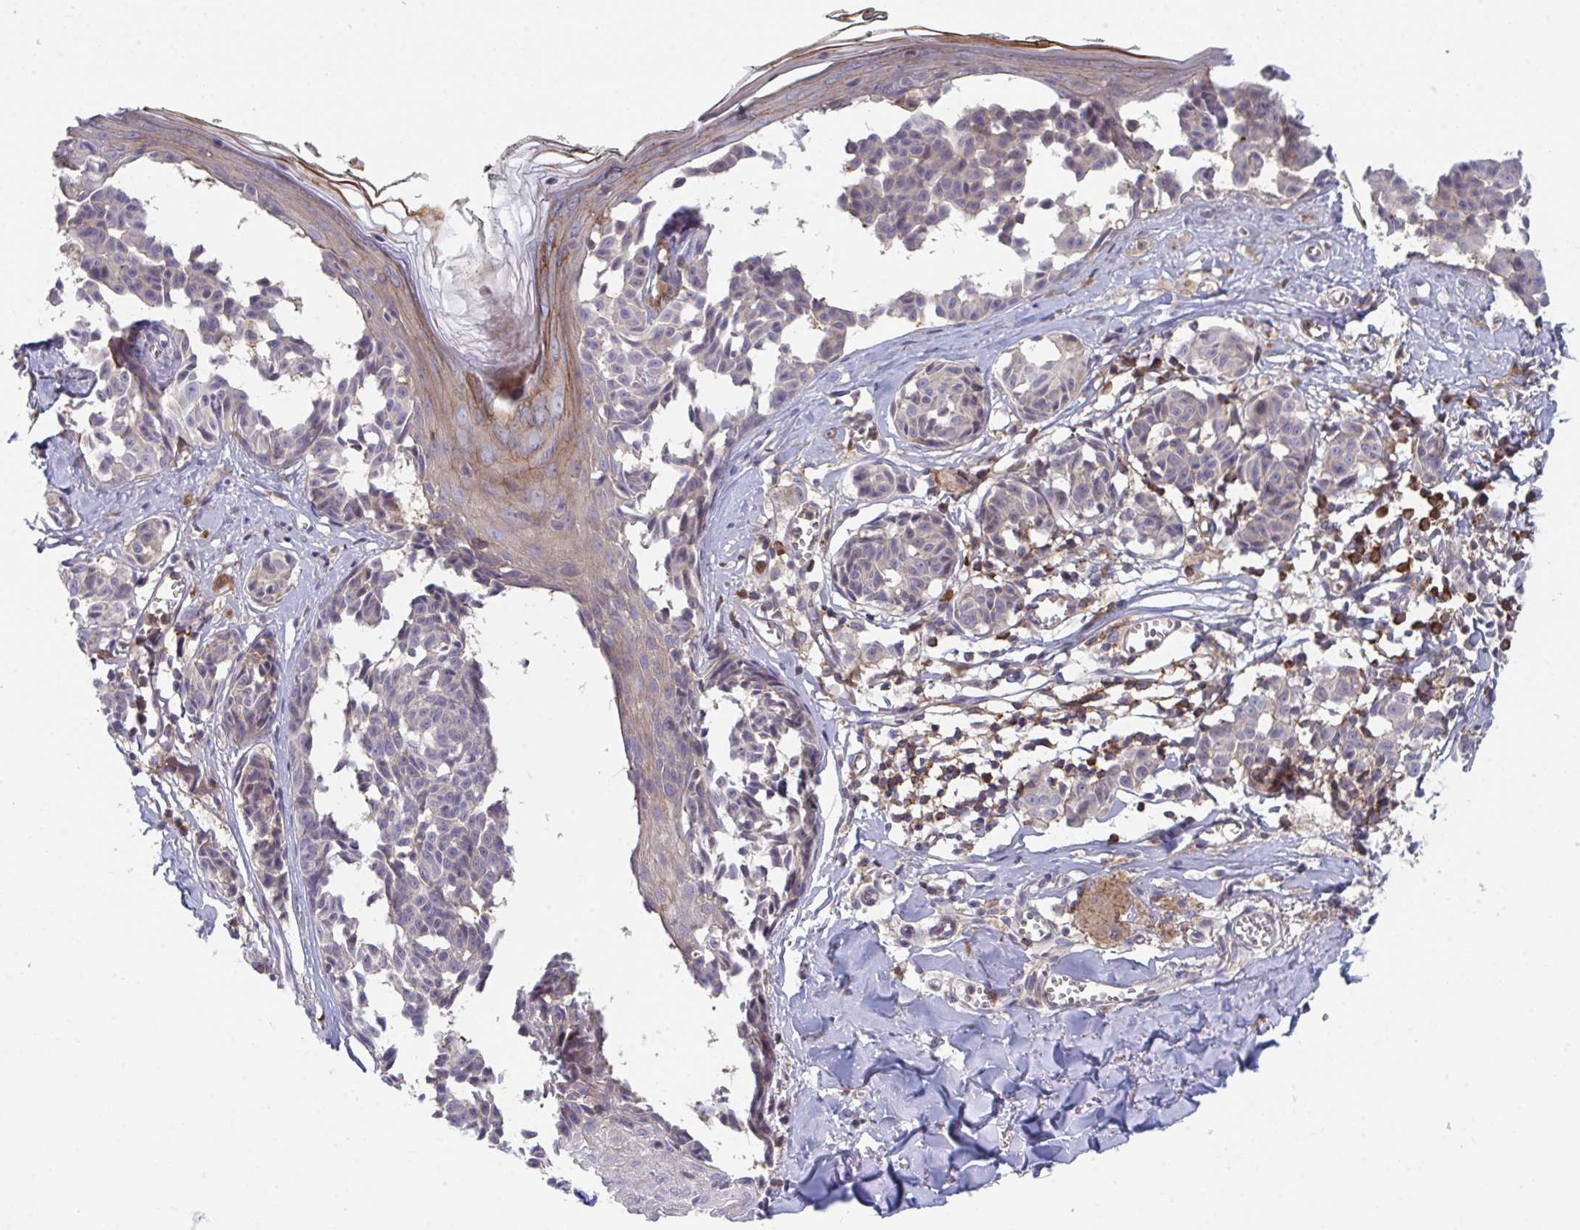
{"staining": {"intensity": "negative", "quantity": "none", "location": "none"}, "tissue": "melanoma", "cell_type": "Tumor cells", "image_type": "cancer", "snomed": [{"axis": "morphology", "description": "Malignant melanoma, NOS"}, {"axis": "topography", "description": "Skin"}], "caption": "Micrograph shows no significant protein staining in tumor cells of melanoma.", "gene": "DISP2", "patient": {"sex": "female", "age": 43}}